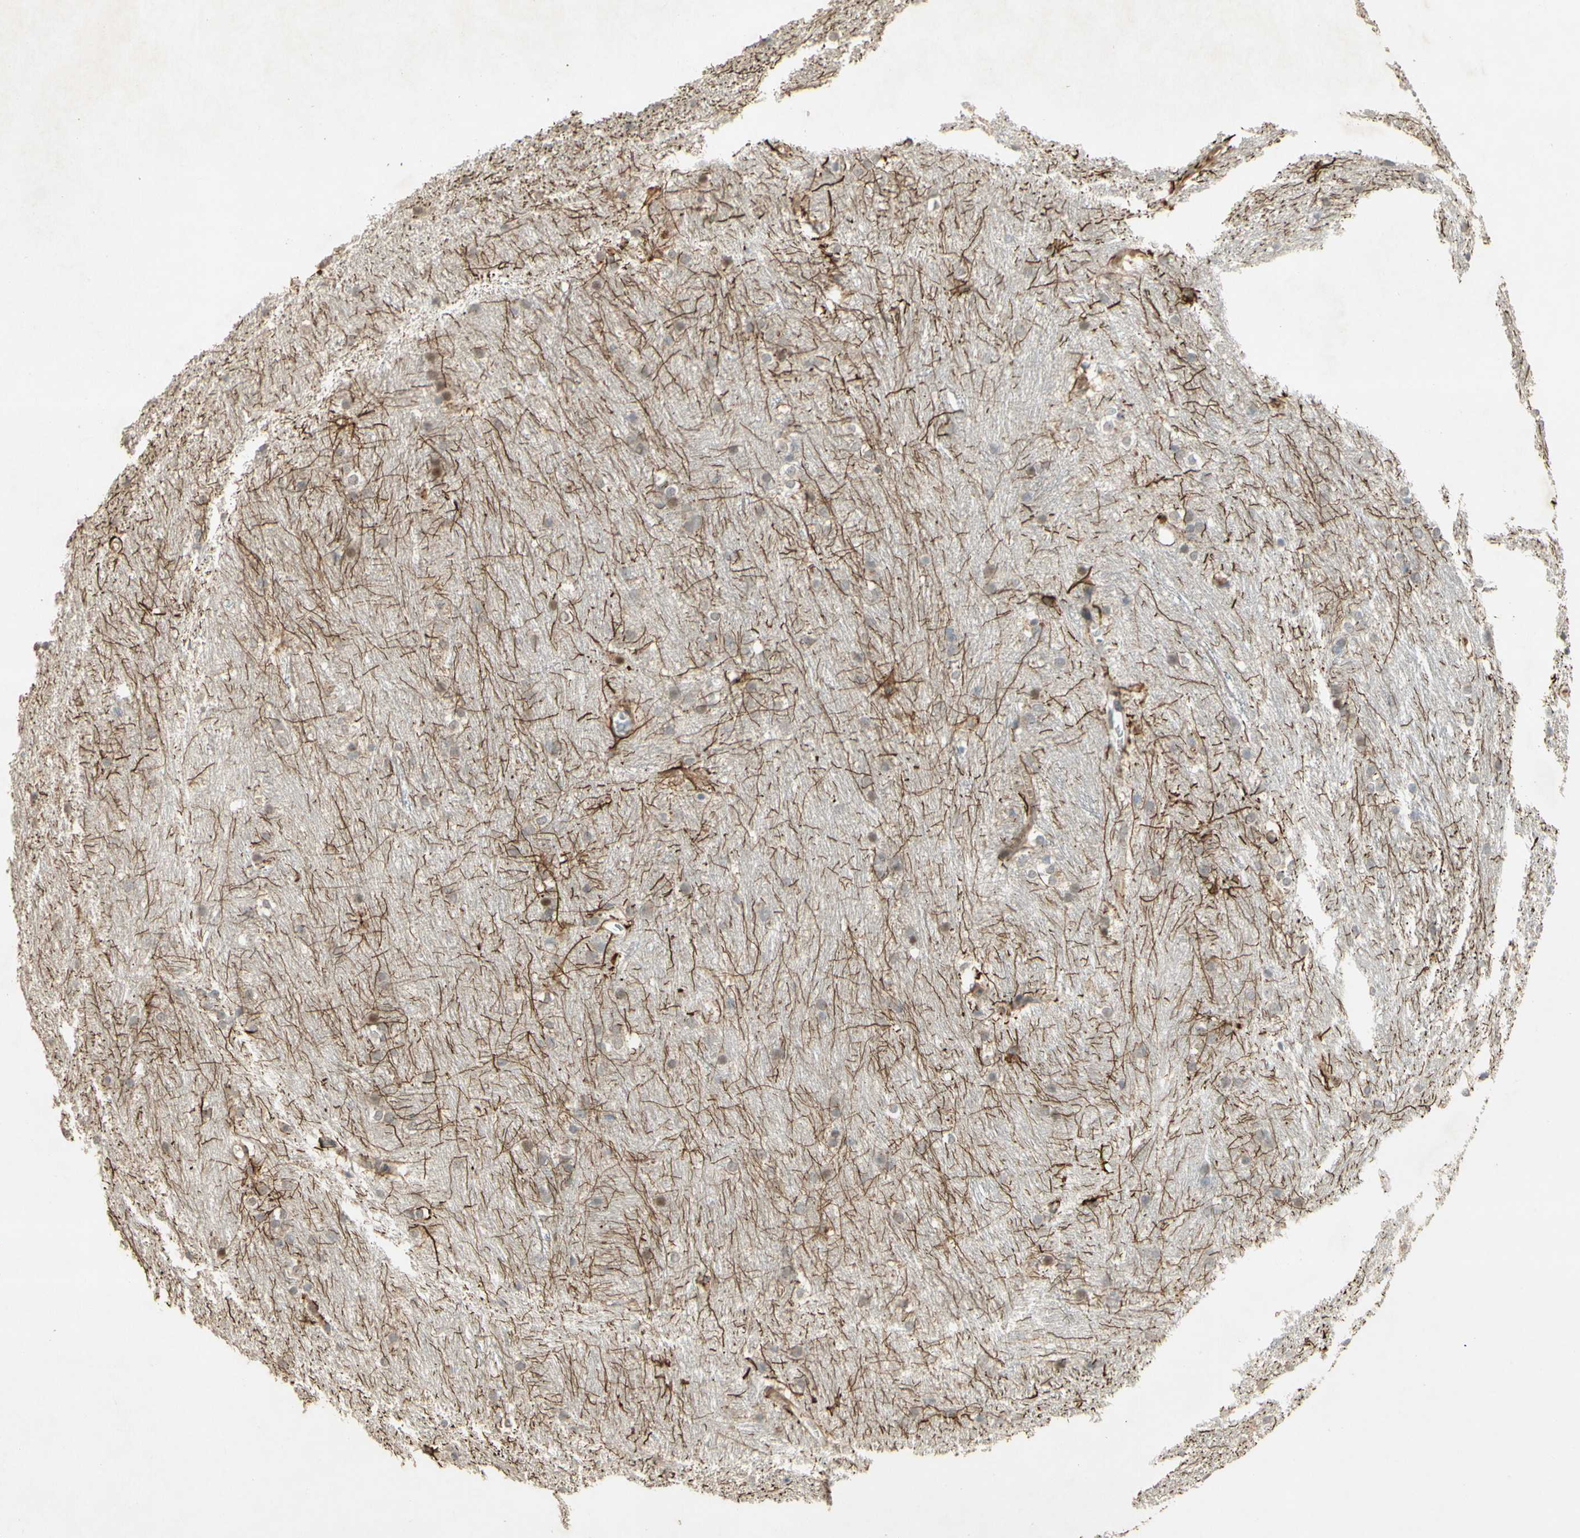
{"staining": {"intensity": "strong", "quantity": "<25%", "location": "cytoplasmic/membranous"}, "tissue": "caudate", "cell_type": "Glial cells", "image_type": "normal", "snomed": [{"axis": "morphology", "description": "Normal tissue, NOS"}, {"axis": "topography", "description": "Lateral ventricle wall"}], "caption": "Approximately <25% of glial cells in normal caudate show strong cytoplasmic/membranous protein expression as visualized by brown immunohistochemical staining.", "gene": "NRG4", "patient": {"sex": "female", "age": 19}}